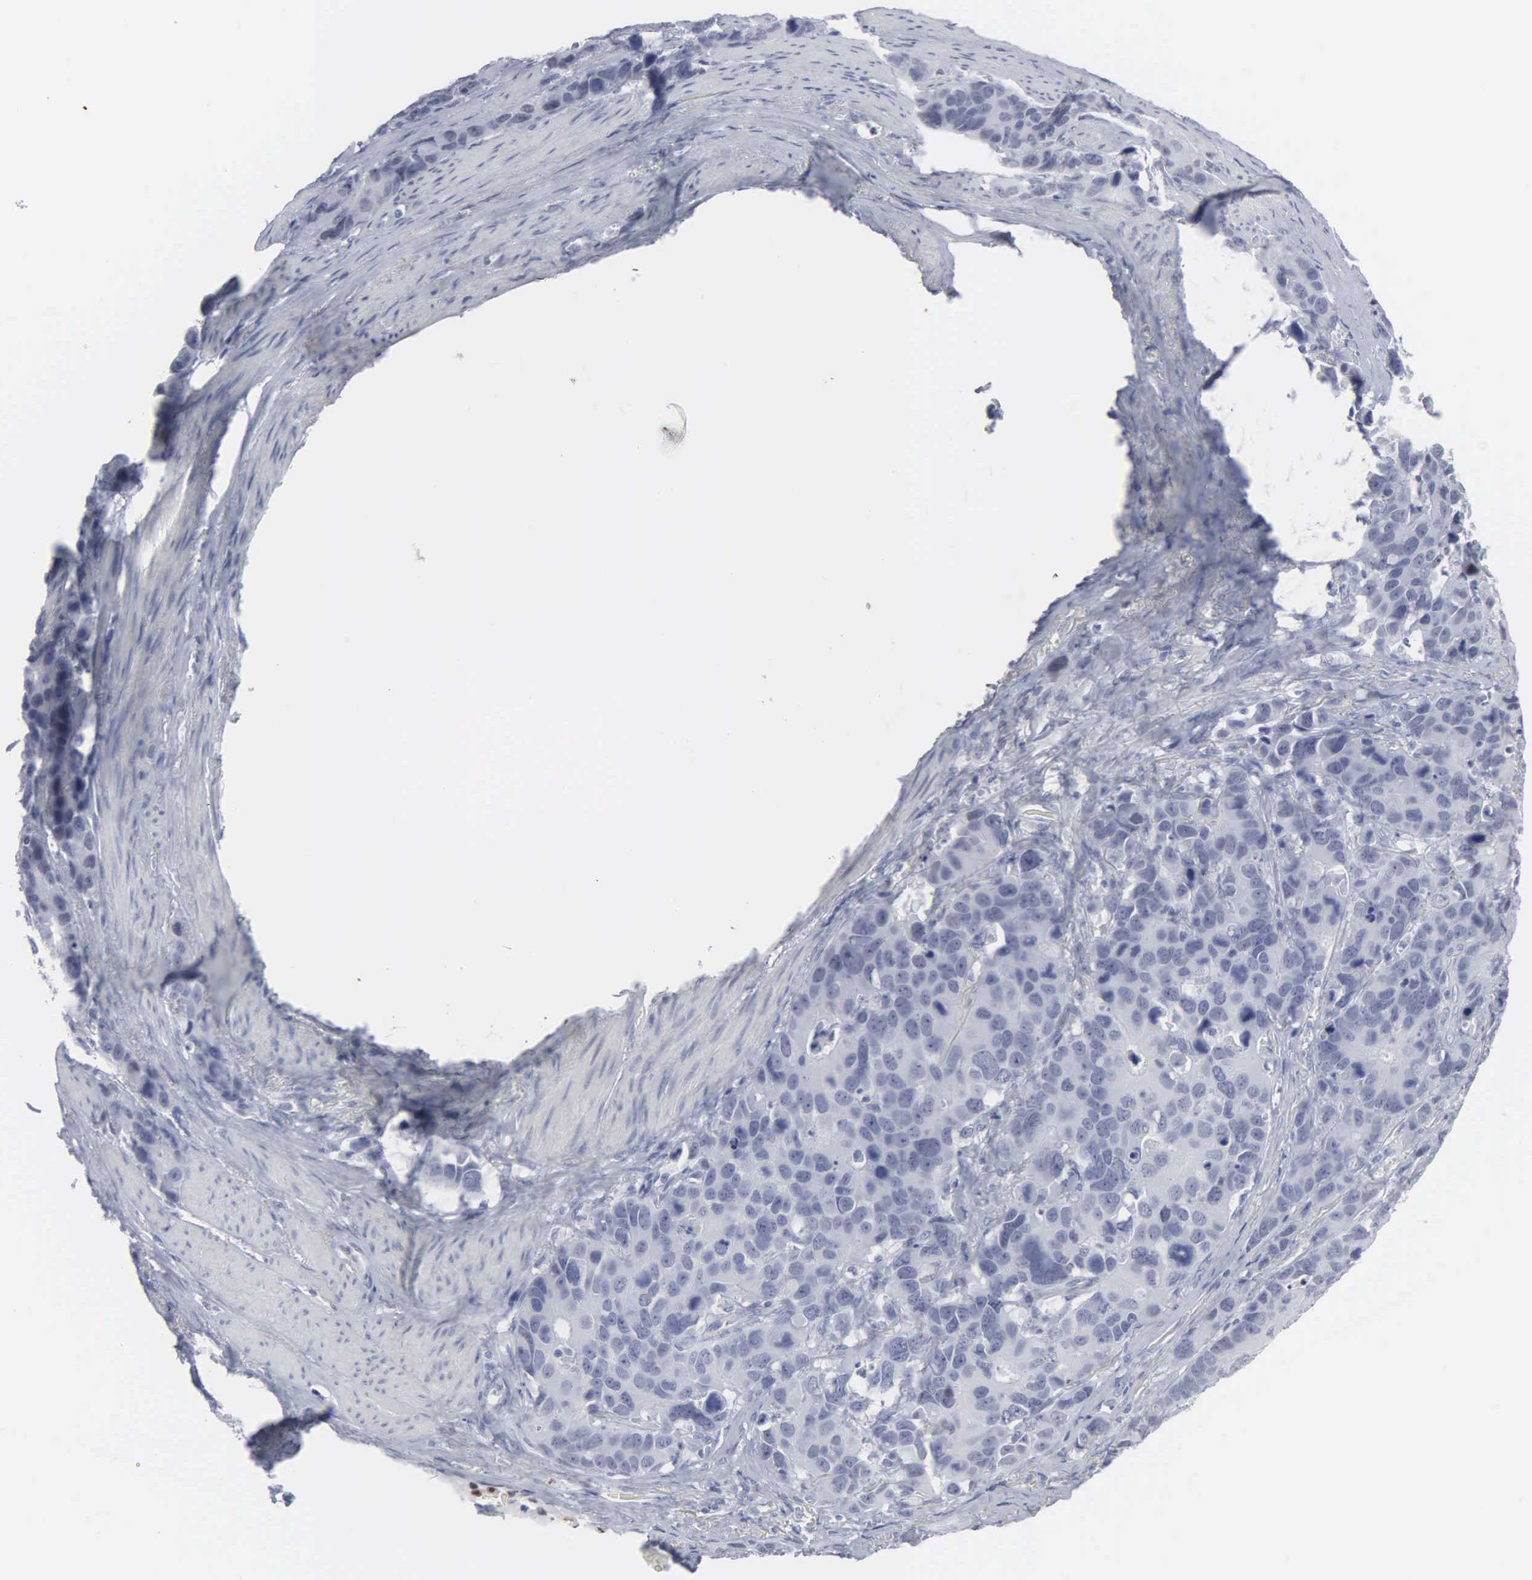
{"staining": {"intensity": "negative", "quantity": "none", "location": "none"}, "tissue": "stomach cancer", "cell_type": "Tumor cells", "image_type": "cancer", "snomed": [{"axis": "morphology", "description": "Adenocarcinoma, NOS"}, {"axis": "topography", "description": "Stomach, upper"}], "caption": "A high-resolution histopathology image shows immunohistochemistry (IHC) staining of stomach cancer, which reveals no significant expression in tumor cells.", "gene": "SPIN3", "patient": {"sex": "male", "age": 71}}